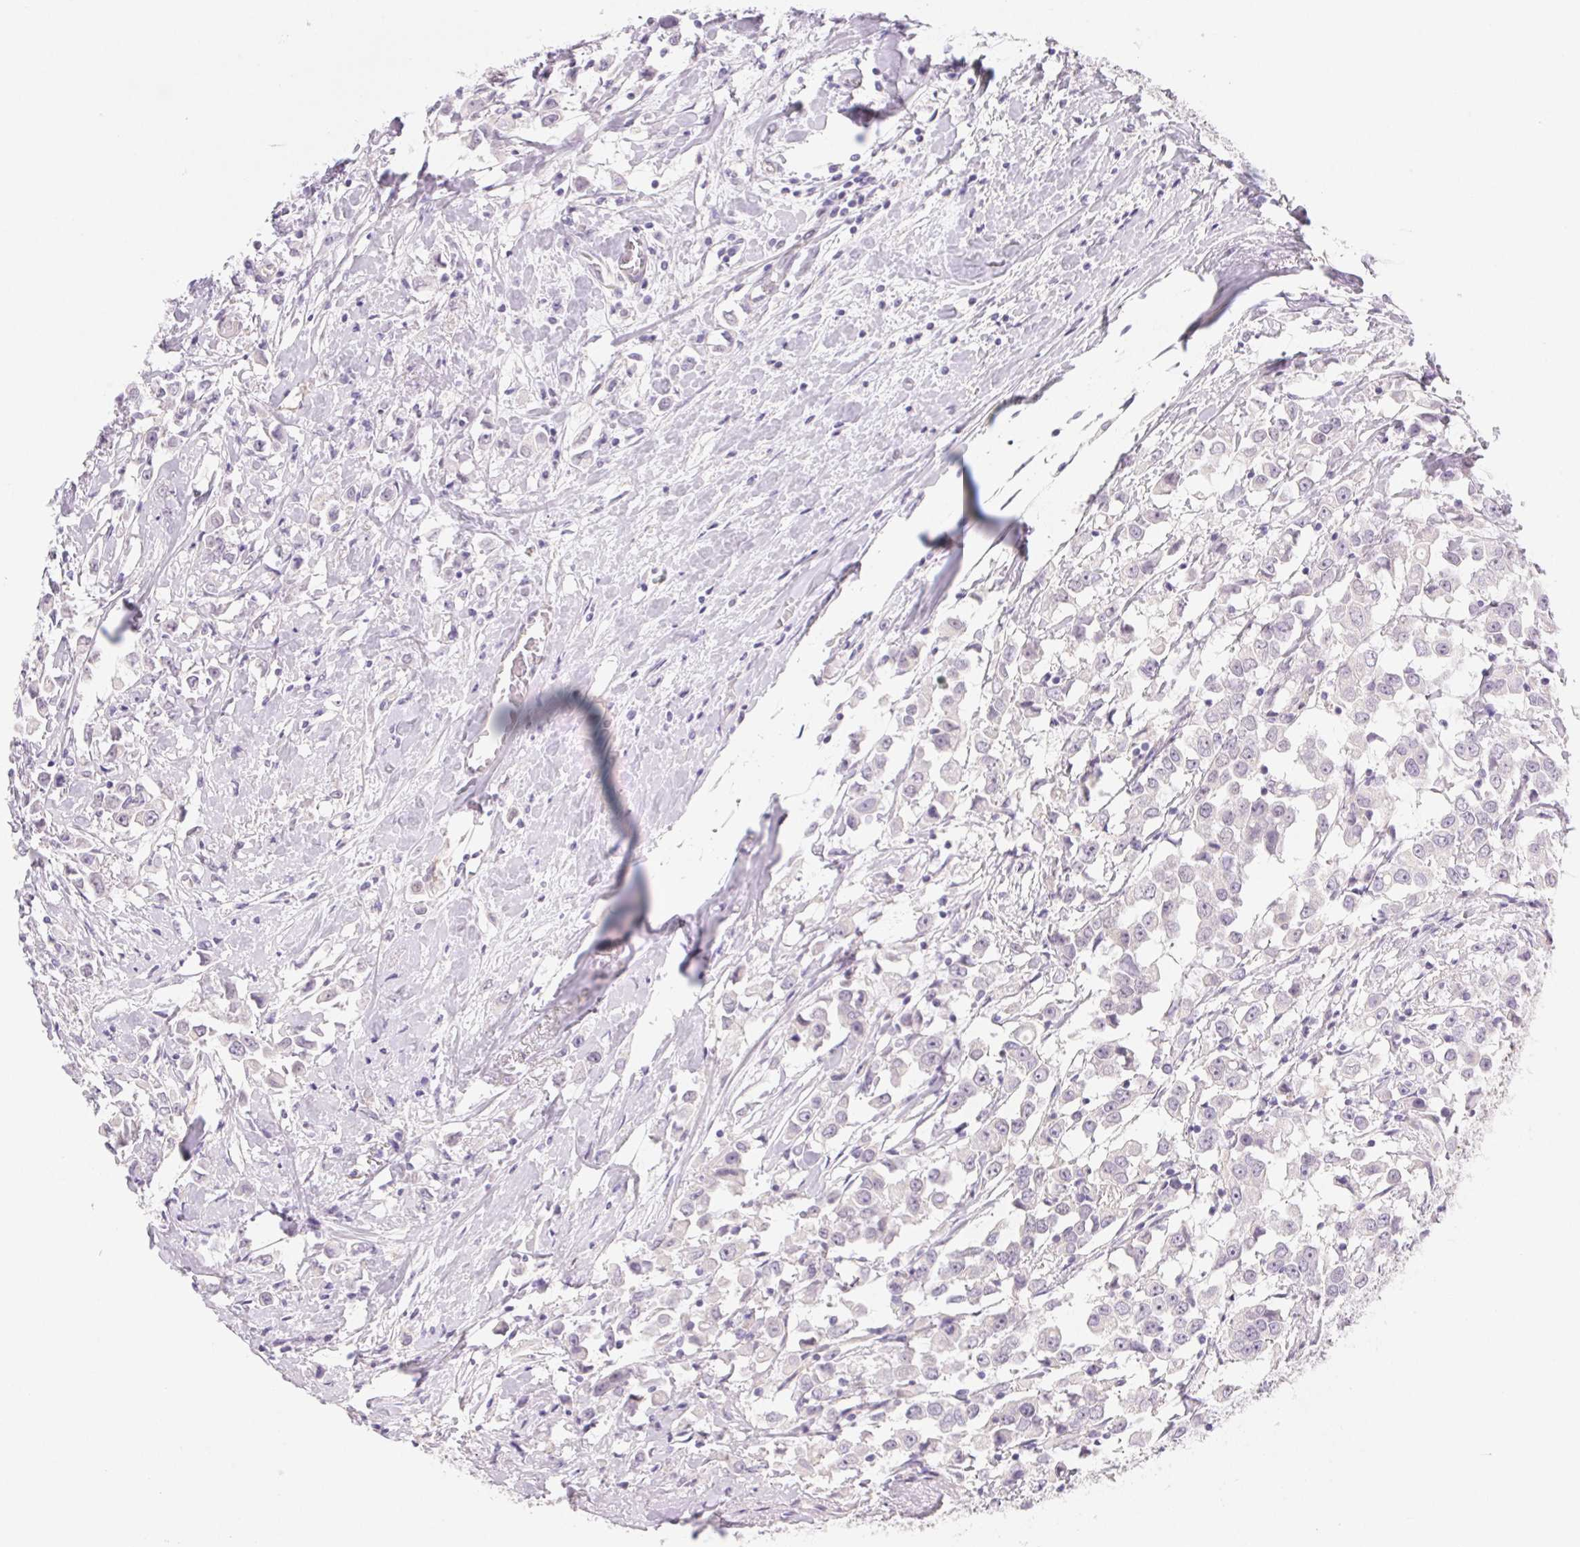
{"staining": {"intensity": "negative", "quantity": "none", "location": "none"}, "tissue": "breast cancer", "cell_type": "Tumor cells", "image_type": "cancer", "snomed": [{"axis": "morphology", "description": "Duct carcinoma"}, {"axis": "topography", "description": "Breast"}], "caption": "This is a image of IHC staining of breast infiltrating ductal carcinoma, which shows no expression in tumor cells.", "gene": "CTNND2", "patient": {"sex": "female", "age": 61}}